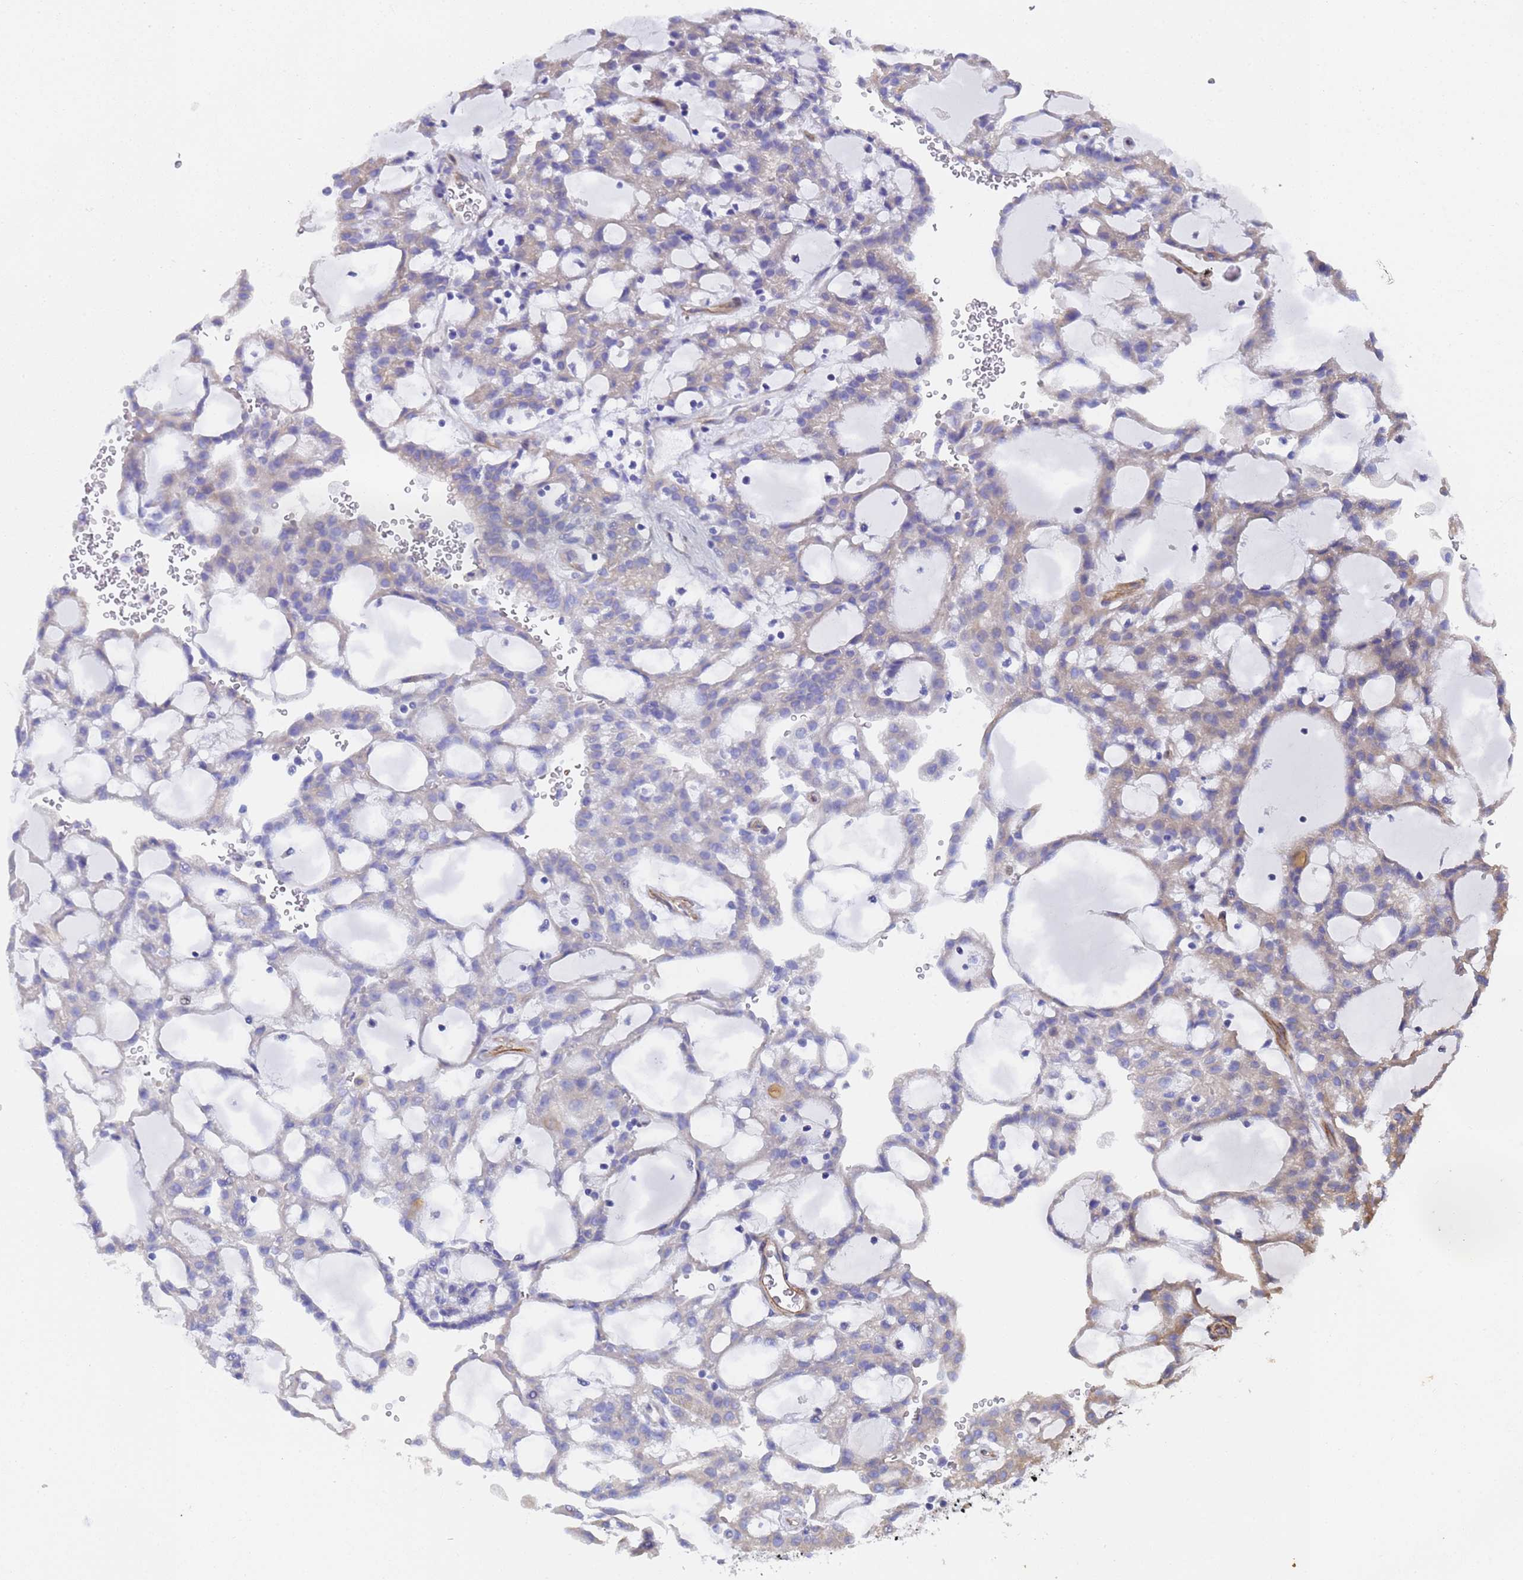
{"staining": {"intensity": "negative", "quantity": "none", "location": "none"}, "tissue": "renal cancer", "cell_type": "Tumor cells", "image_type": "cancer", "snomed": [{"axis": "morphology", "description": "Adenocarcinoma, NOS"}, {"axis": "topography", "description": "Kidney"}], "caption": "A photomicrograph of human adenocarcinoma (renal) is negative for staining in tumor cells.", "gene": "TUBB1", "patient": {"sex": "male", "age": 63}}